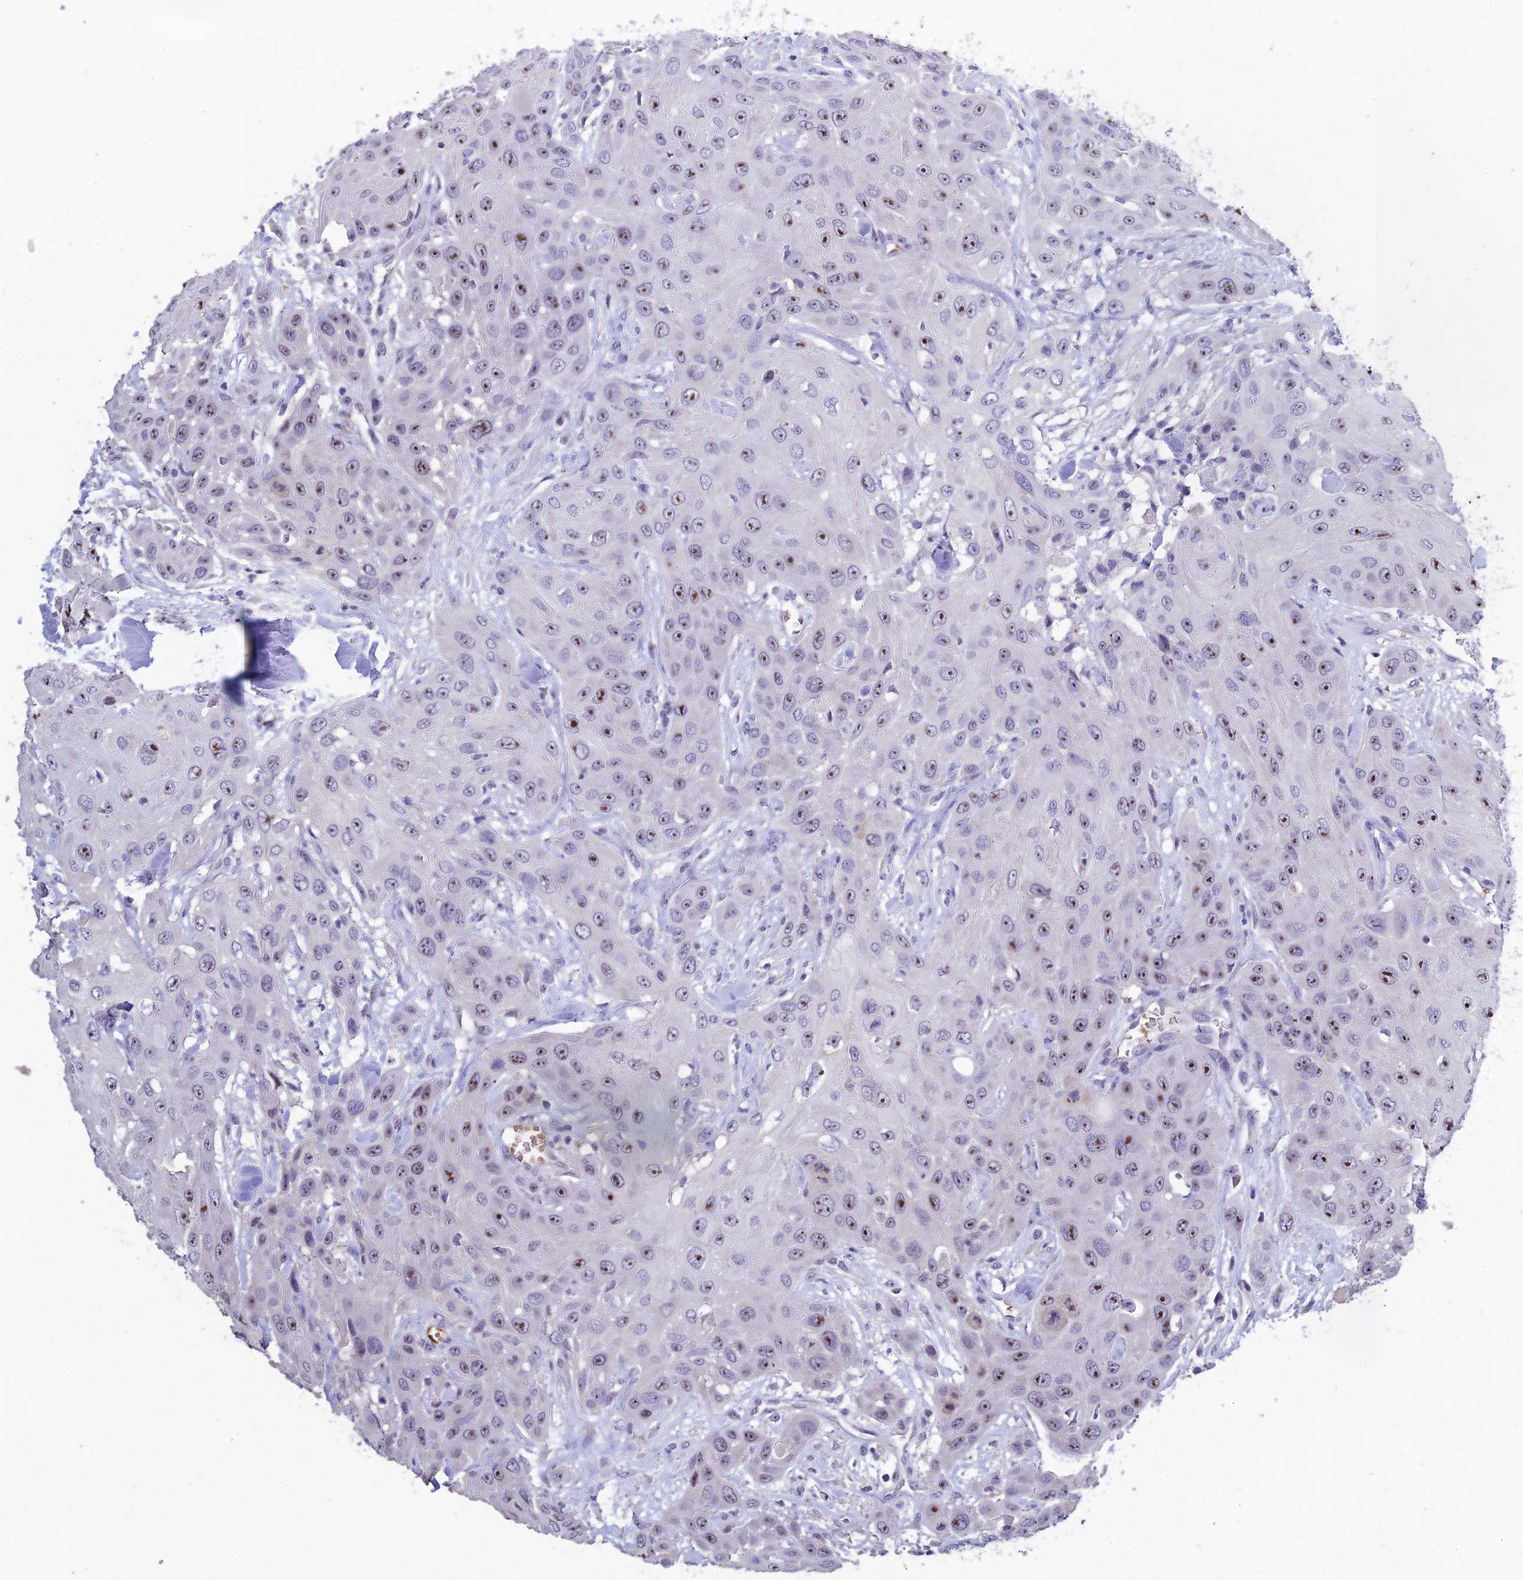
{"staining": {"intensity": "strong", "quantity": ">75%", "location": "nuclear"}, "tissue": "head and neck cancer", "cell_type": "Tumor cells", "image_type": "cancer", "snomed": [{"axis": "morphology", "description": "Squamous cell carcinoma, NOS"}, {"axis": "topography", "description": "Head-Neck"}], "caption": "Tumor cells show strong nuclear positivity in about >75% of cells in head and neck squamous cell carcinoma.", "gene": "KNOP1", "patient": {"sex": "male", "age": 81}}